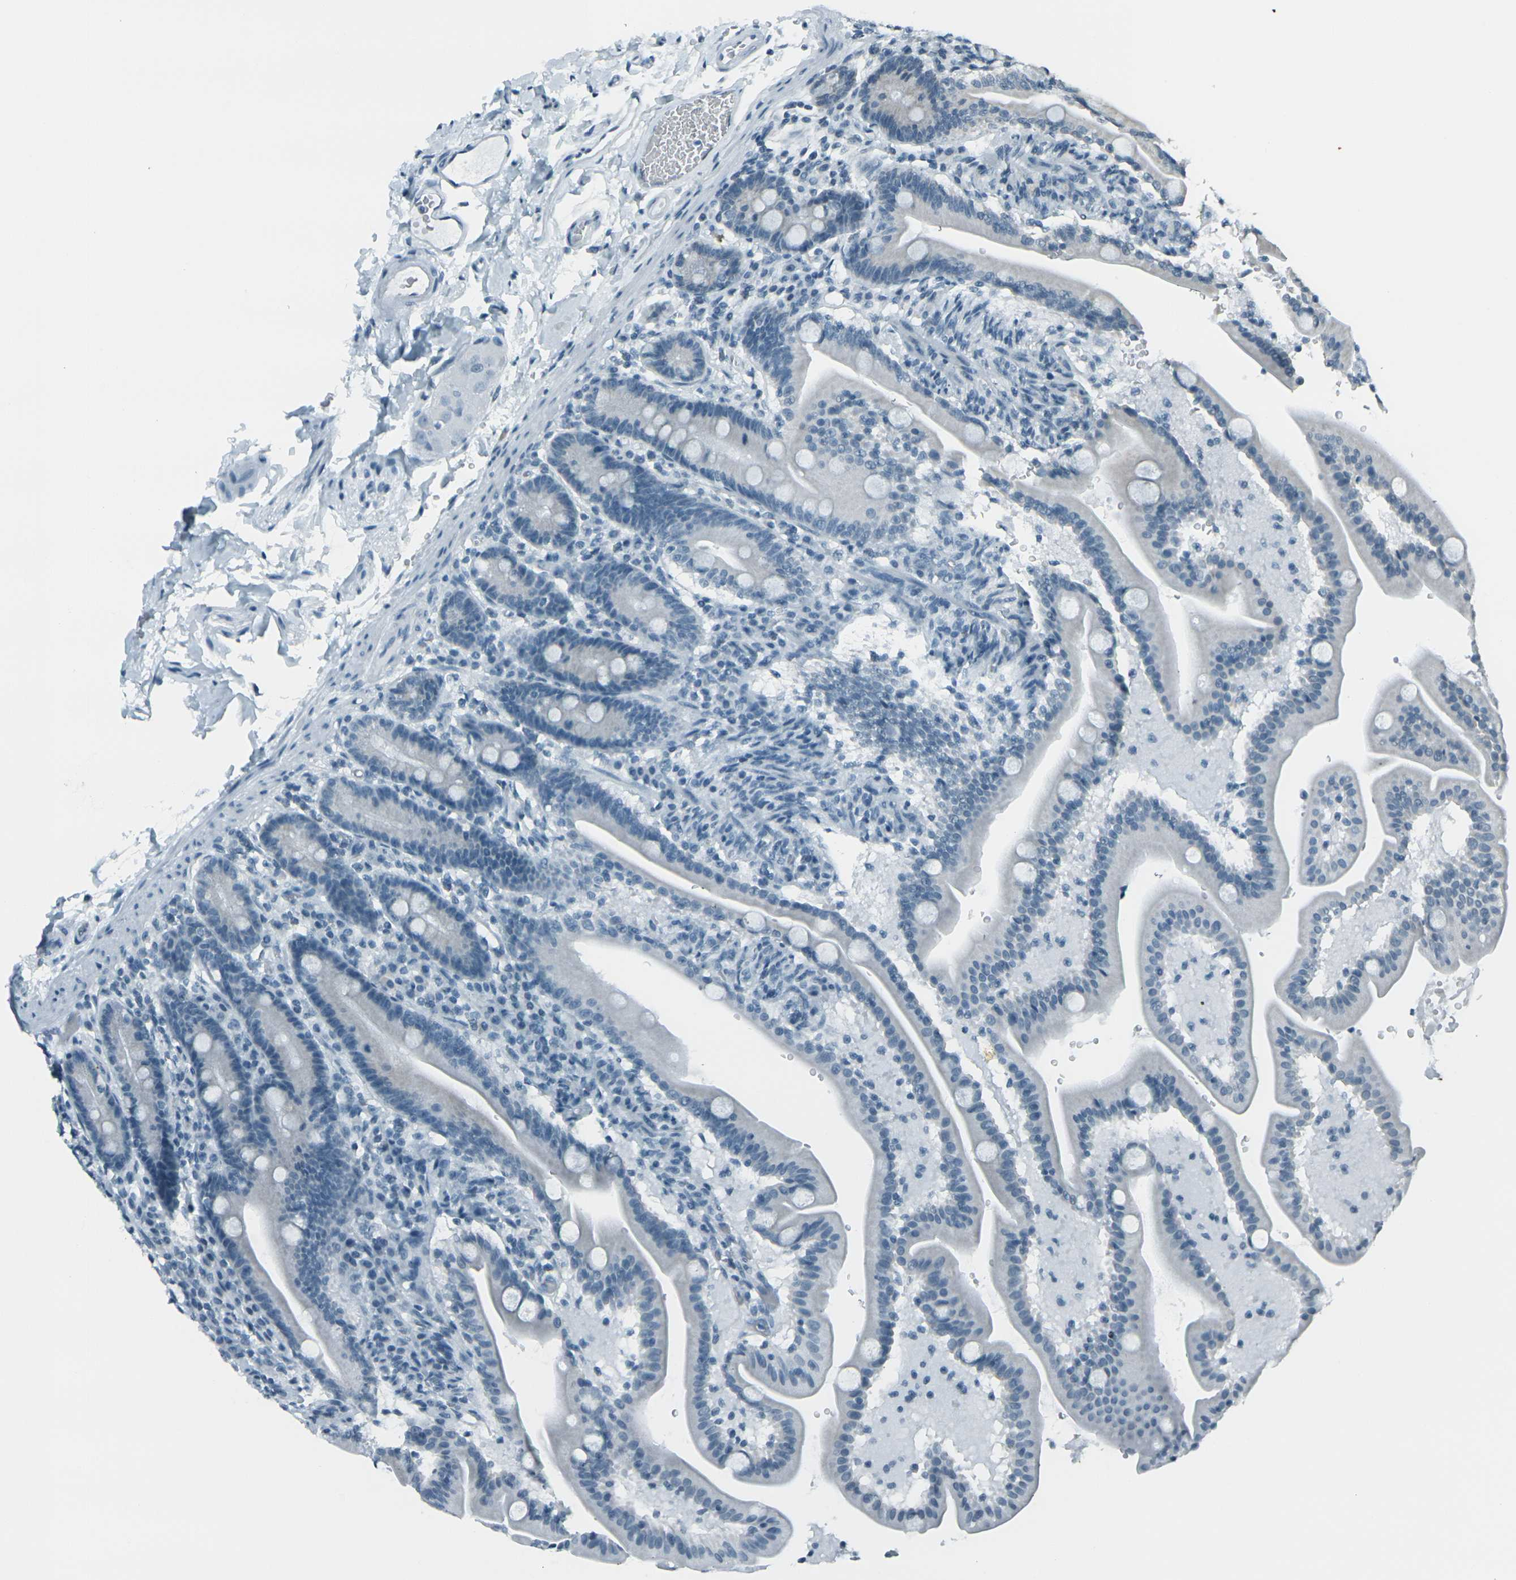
{"staining": {"intensity": "weak", "quantity": "<25%", "location": "cytoplasmic/membranous"}, "tissue": "duodenum", "cell_type": "Glandular cells", "image_type": "normal", "snomed": [{"axis": "morphology", "description": "Normal tissue, NOS"}, {"axis": "topography", "description": "Duodenum"}], "caption": "High power microscopy image of an immunohistochemistry micrograph of unremarkable duodenum, revealing no significant staining in glandular cells.", "gene": "H2BC1", "patient": {"sex": "male", "age": 54}}